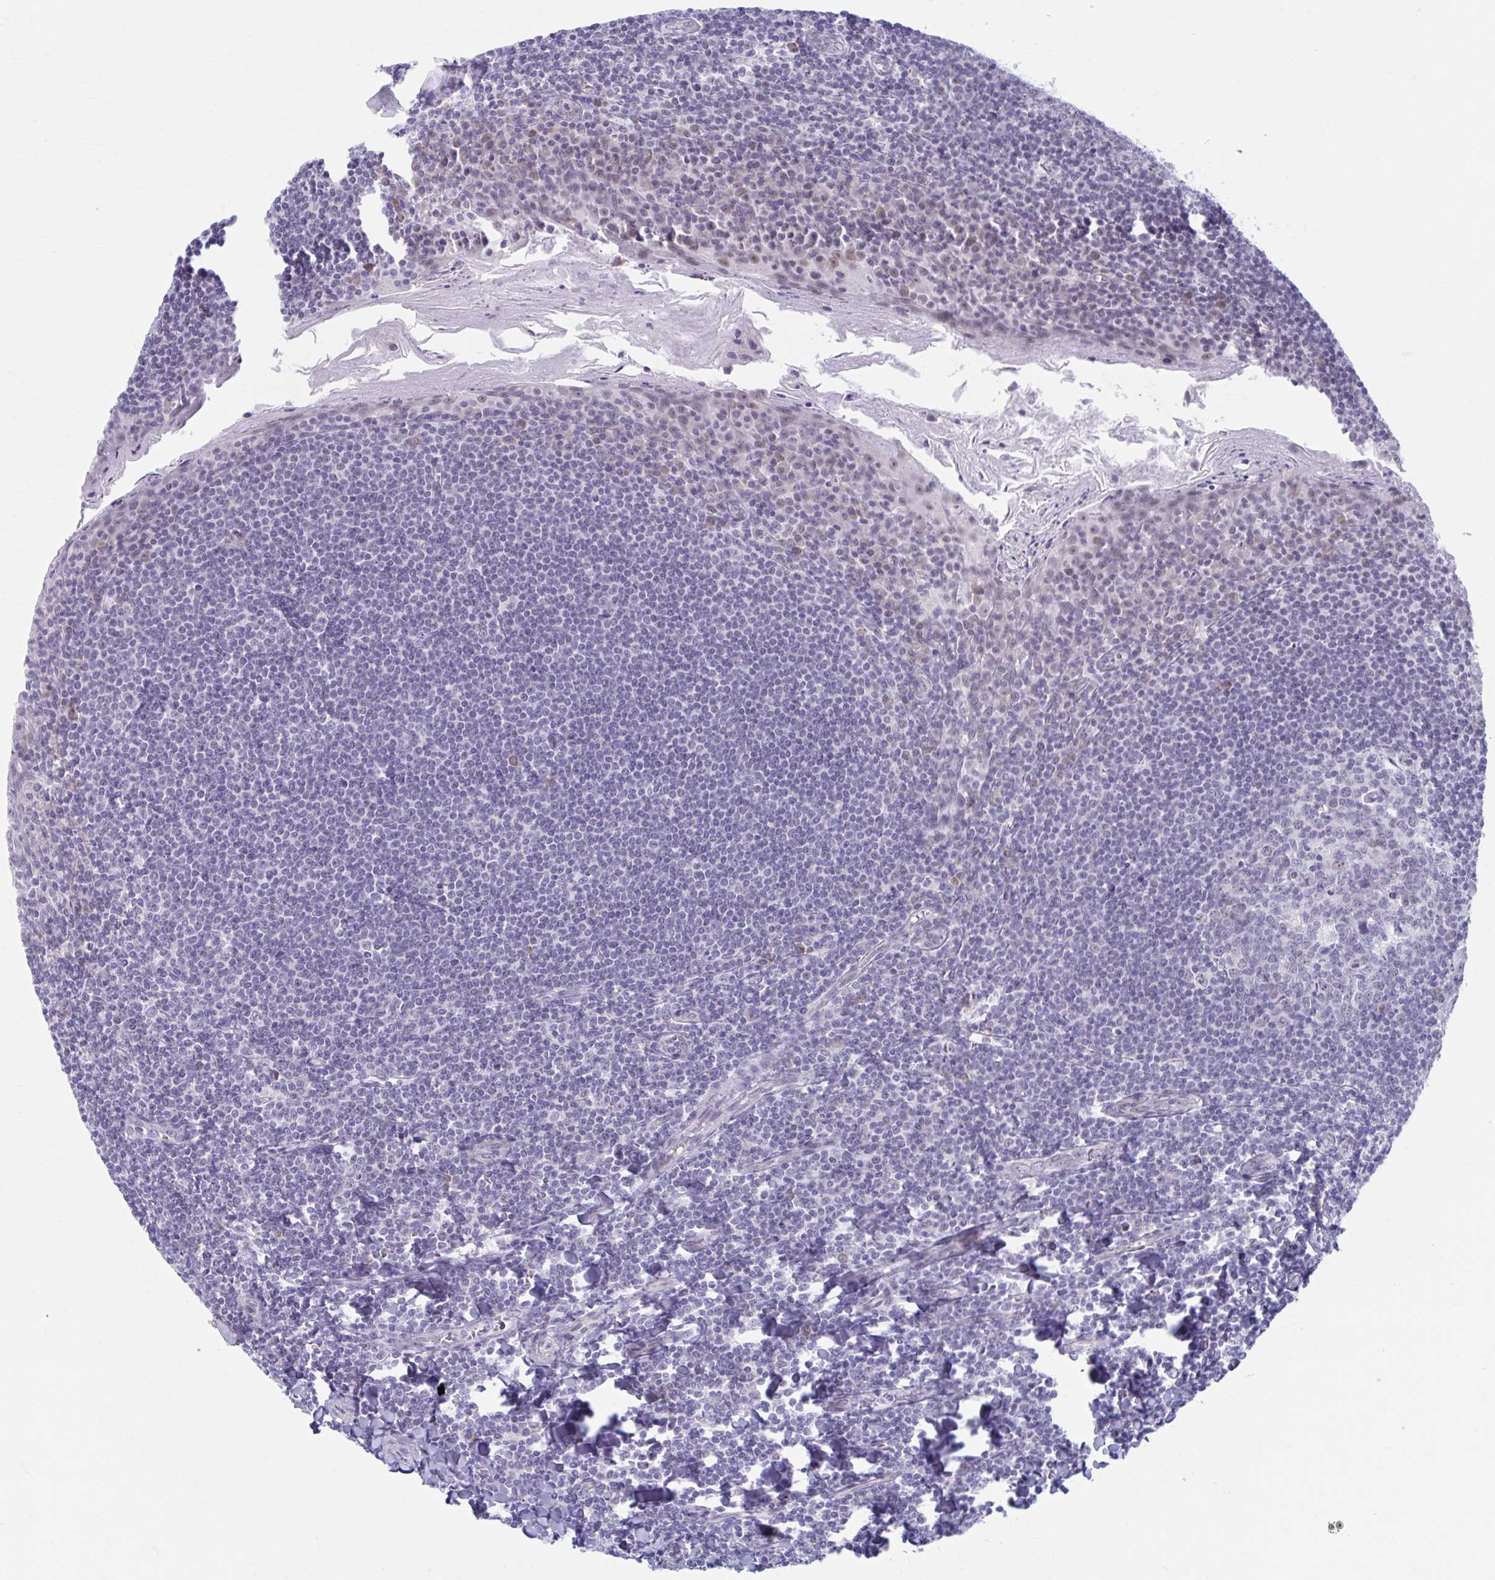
{"staining": {"intensity": "negative", "quantity": "none", "location": "none"}, "tissue": "tonsil", "cell_type": "Germinal center cells", "image_type": "normal", "snomed": [{"axis": "morphology", "description": "Normal tissue, NOS"}, {"axis": "topography", "description": "Tonsil"}], "caption": "A high-resolution image shows IHC staining of benign tonsil, which displays no significant positivity in germinal center cells. Brightfield microscopy of immunohistochemistry stained with DAB (3,3'-diaminobenzidine) (brown) and hematoxylin (blue), captured at high magnification.", "gene": "CCDC105", "patient": {"sex": "male", "age": 27}}